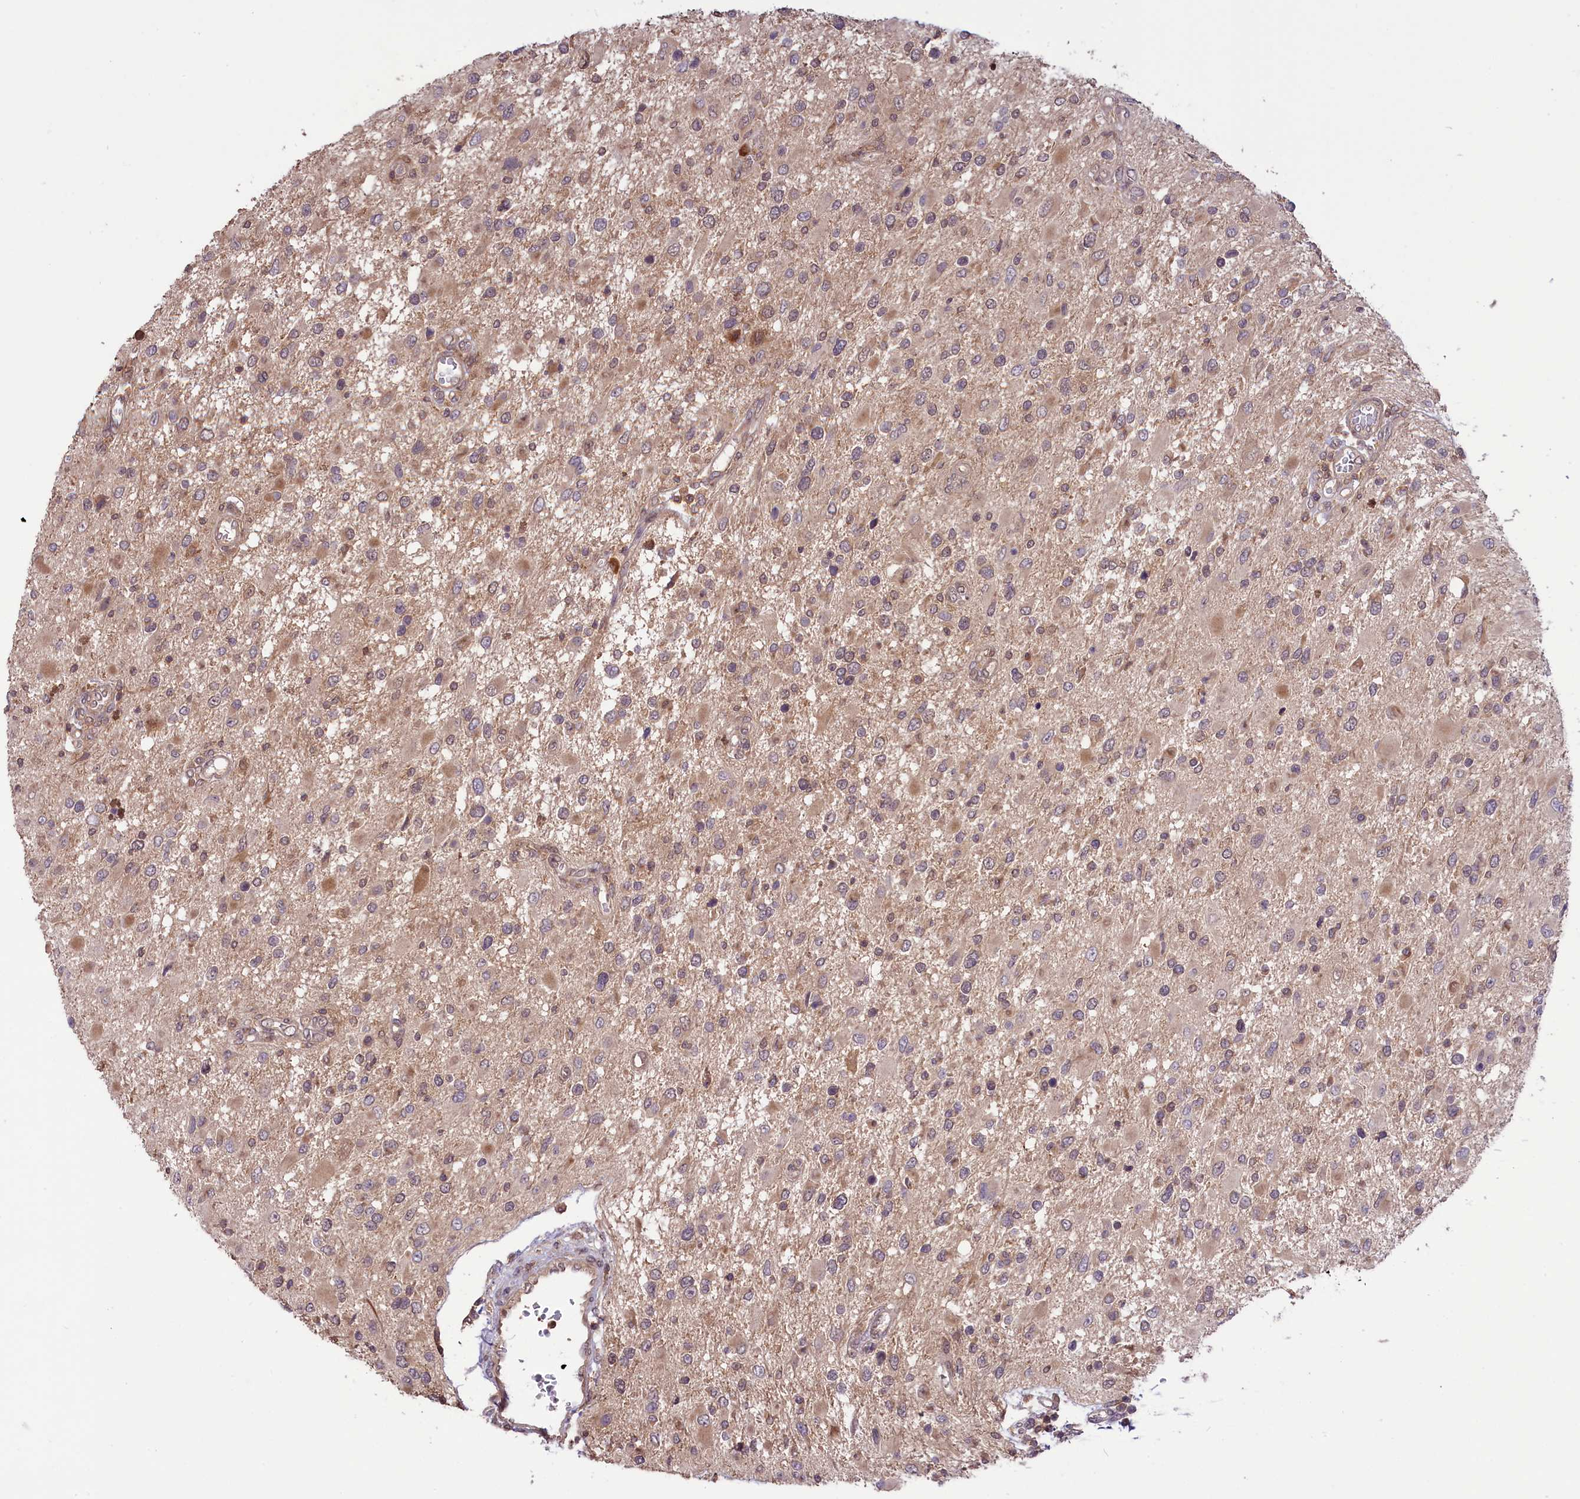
{"staining": {"intensity": "weak", "quantity": "<25%", "location": "cytoplasmic/membranous,nuclear"}, "tissue": "glioma", "cell_type": "Tumor cells", "image_type": "cancer", "snomed": [{"axis": "morphology", "description": "Glioma, malignant, High grade"}, {"axis": "topography", "description": "Brain"}], "caption": "A high-resolution image shows IHC staining of glioma, which reveals no significant staining in tumor cells. (Stains: DAB immunohistochemistry with hematoxylin counter stain, Microscopy: brightfield microscopy at high magnification).", "gene": "RIC8A", "patient": {"sex": "male", "age": 53}}